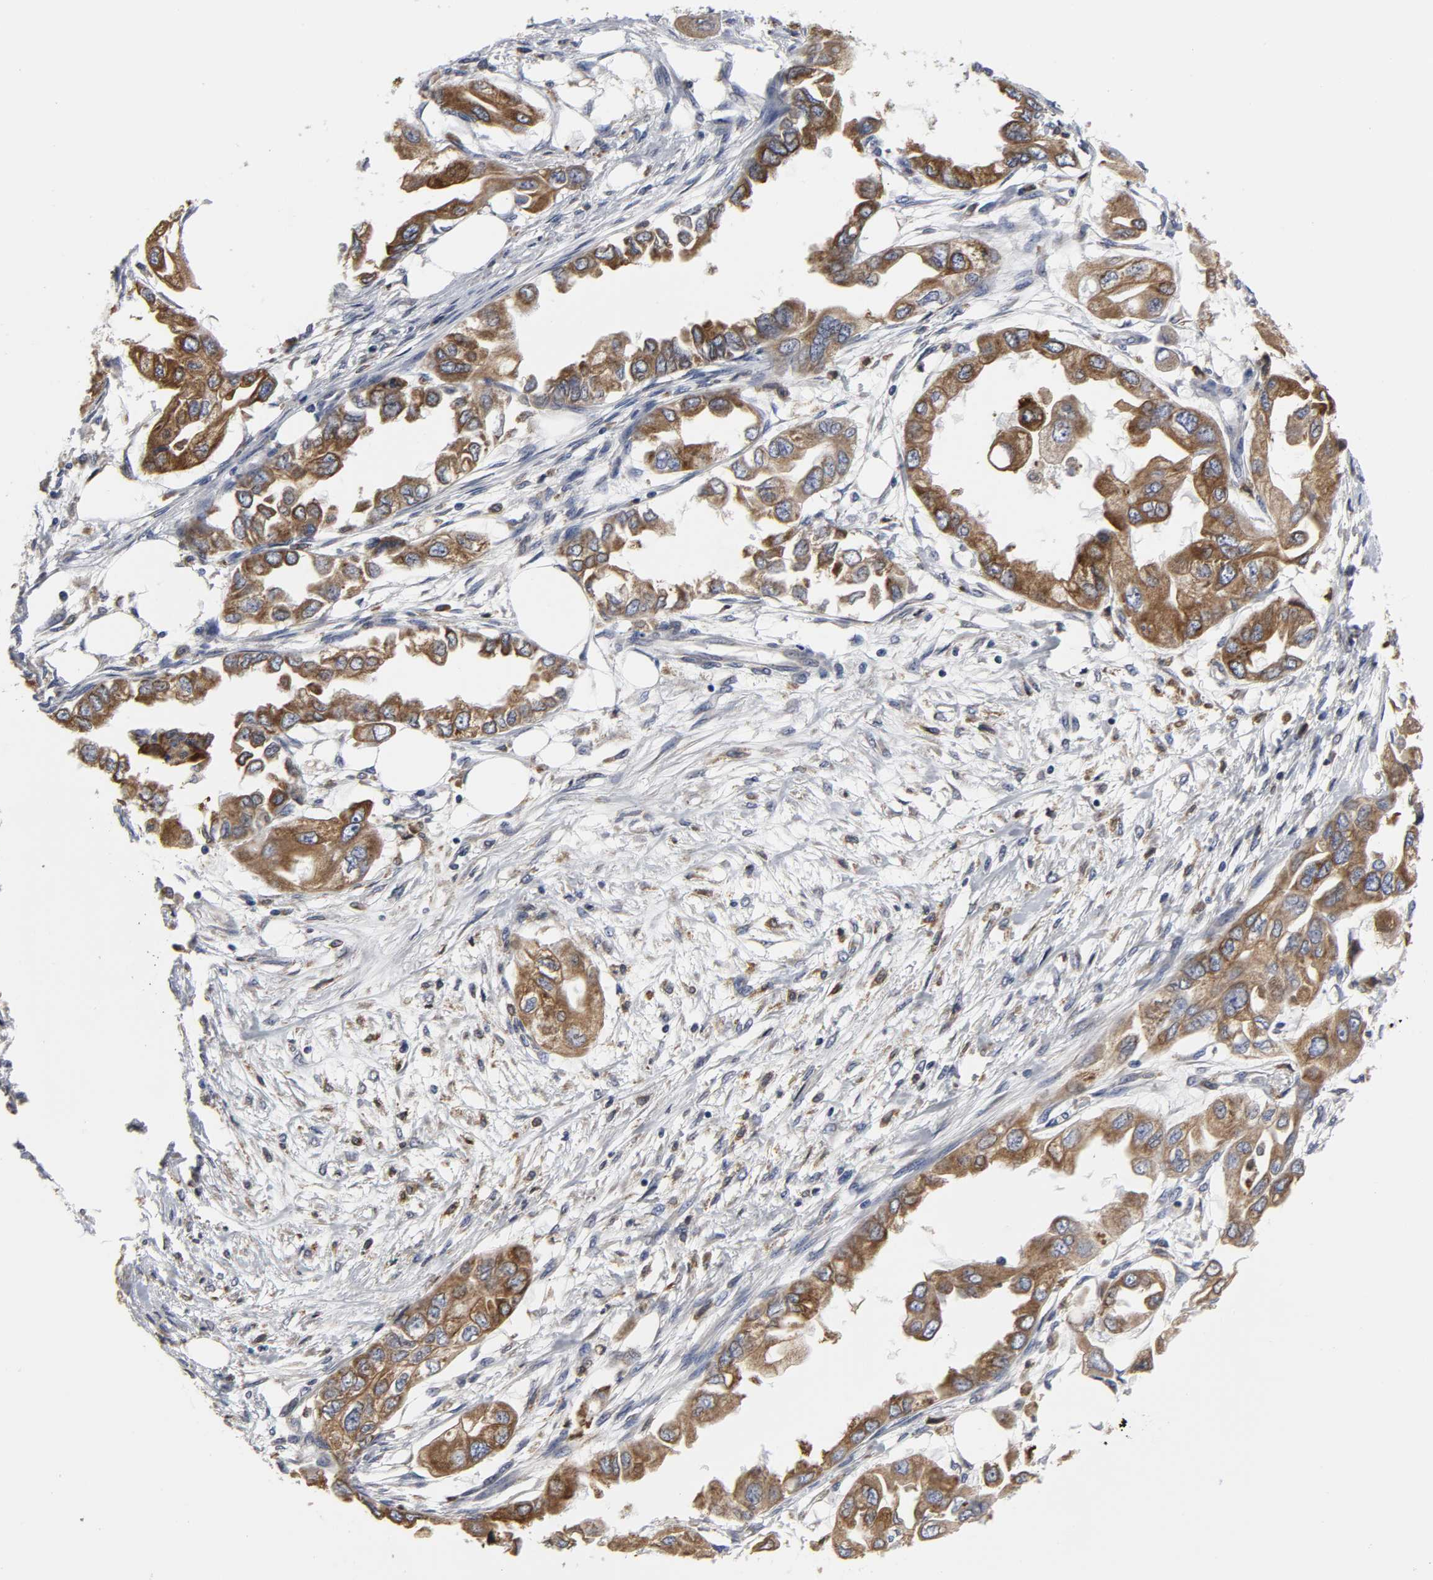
{"staining": {"intensity": "strong", "quantity": ">75%", "location": "cytoplasmic/membranous"}, "tissue": "endometrial cancer", "cell_type": "Tumor cells", "image_type": "cancer", "snomed": [{"axis": "morphology", "description": "Adenocarcinoma, NOS"}, {"axis": "topography", "description": "Endometrium"}], "caption": "Protein staining by immunohistochemistry (IHC) demonstrates strong cytoplasmic/membranous positivity in about >75% of tumor cells in adenocarcinoma (endometrial). The staining was performed using DAB (3,3'-diaminobenzidine), with brown indicating positive protein expression. Nuclei are stained blue with hematoxylin.", "gene": "HCK", "patient": {"sex": "female", "age": 67}}